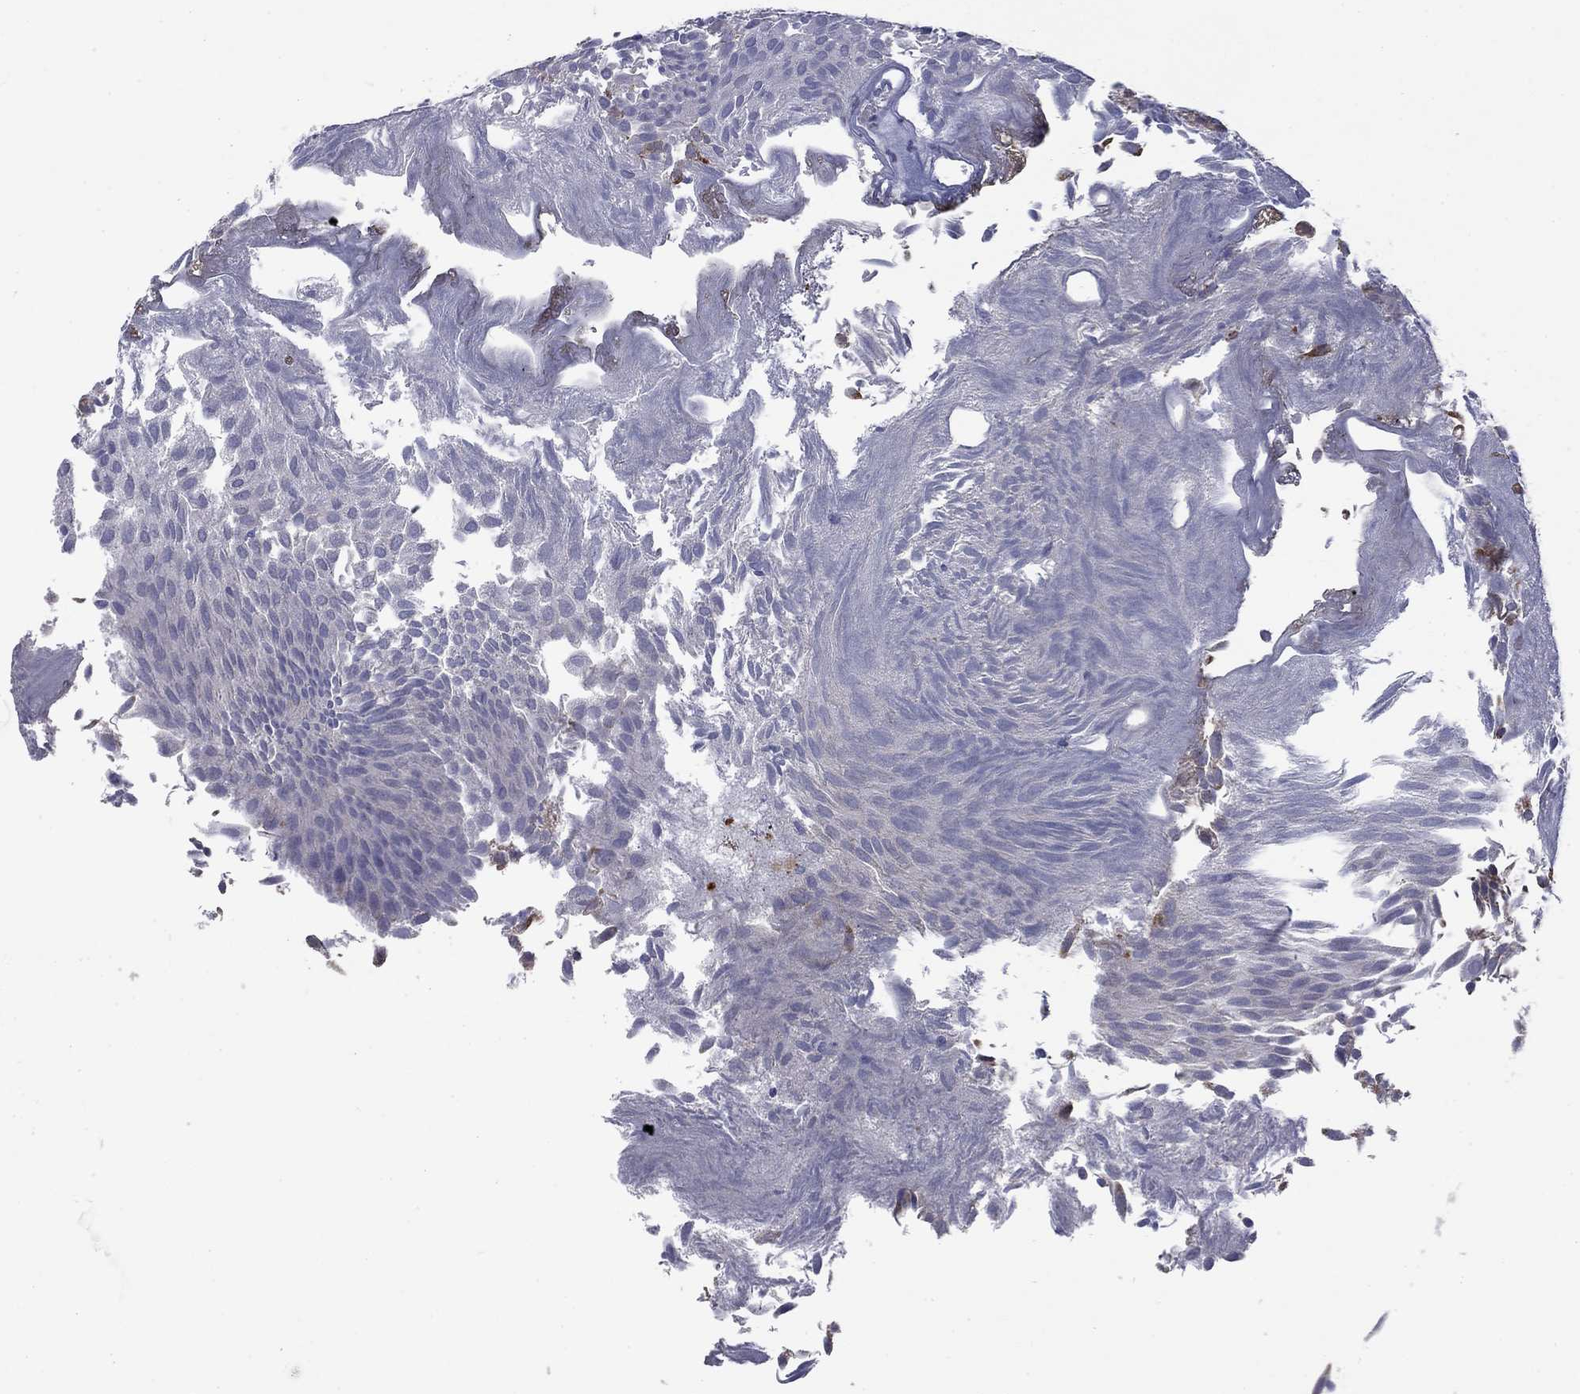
{"staining": {"intensity": "negative", "quantity": "none", "location": "none"}, "tissue": "urothelial cancer", "cell_type": "Tumor cells", "image_type": "cancer", "snomed": [{"axis": "morphology", "description": "Urothelial carcinoma, Low grade"}, {"axis": "topography", "description": "Urinary bladder"}], "caption": "Protein analysis of urothelial carcinoma (low-grade) displays no significant positivity in tumor cells.", "gene": "DOP1B", "patient": {"sex": "male", "age": 52}}